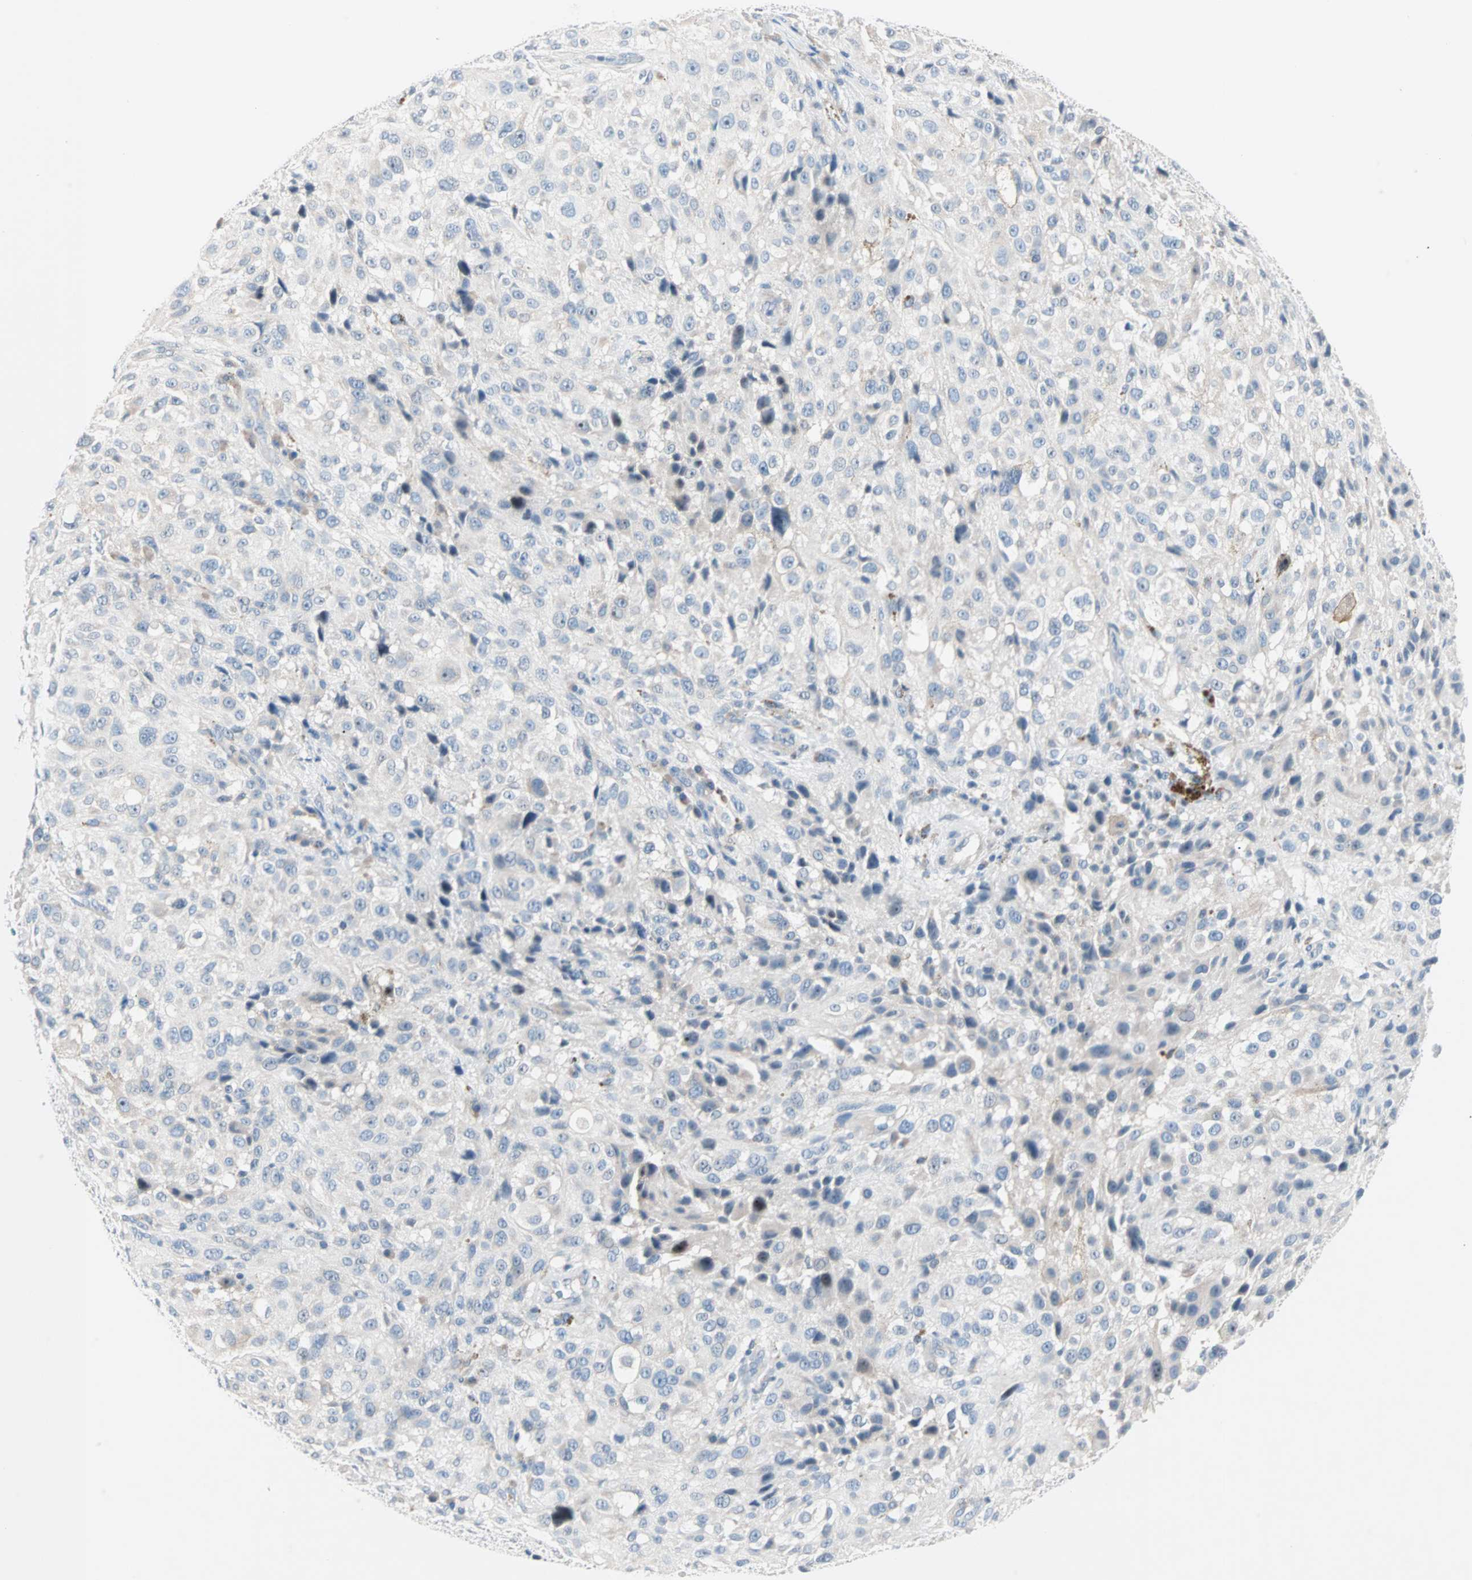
{"staining": {"intensity": "negative", "quantity": "none", "location": "none"}, "tissue": "melanoma", "cell_type": "Tumor cells", "image_type": "cancer", "snomed": [{"axis": "morphology", "description": "Necrosis, NOS"}, {"axis": "morphology", "description": "Malignant melanoma, NOS"}, {"axis": "topography", "description": "Skin"}], "caption": "Immunohistochemistry histopathology image of human malignant melanoma stained for a protein (brown), which demonstrates no positivity in tumor cells.", "gene": "NEFH", "patient": {"sex": "female", "age": 87}}